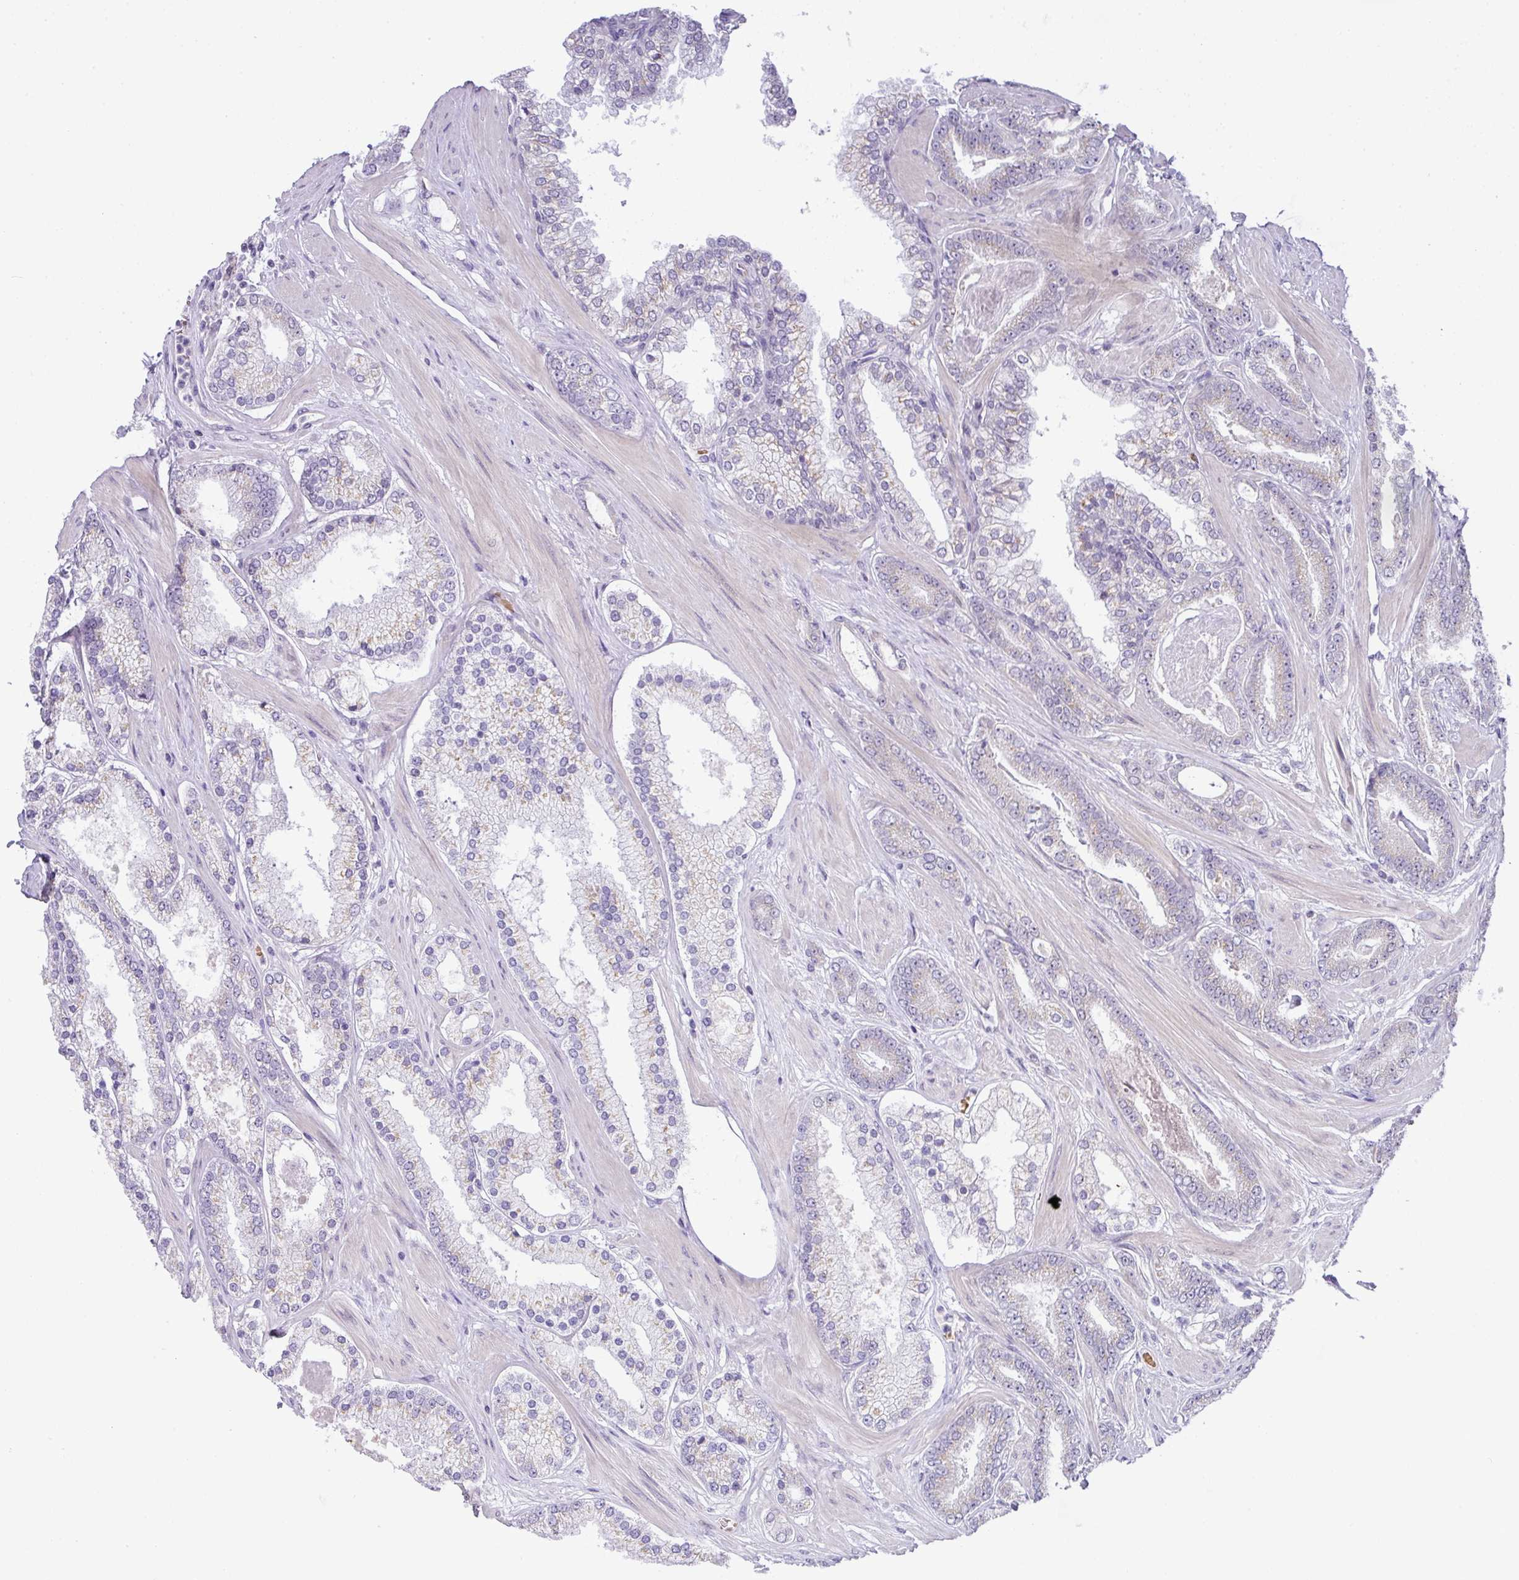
{"staining": {"intensity": "negative", "quantity": "none", "location": "none"}, "tissue": "prostate cancer", "cell_type": "Tumor cells", "image_type": "cancer", "snomed": [{"axis": "morphology", "description": "Adenocarcinoma, Low grade"}, {"axis": "topography", "description": "Prostate"}], "caption": "Protein analysis of prostate adenocarcinoma (low-grade) reveals no significant expression in tumor cells. Brightfield microscopy of IHC stained with DAB (brown) and hematoxylin (blue), captured at high magnification.", "gene": "PARP2", "patient": {"sex": "male", "age": 42}}